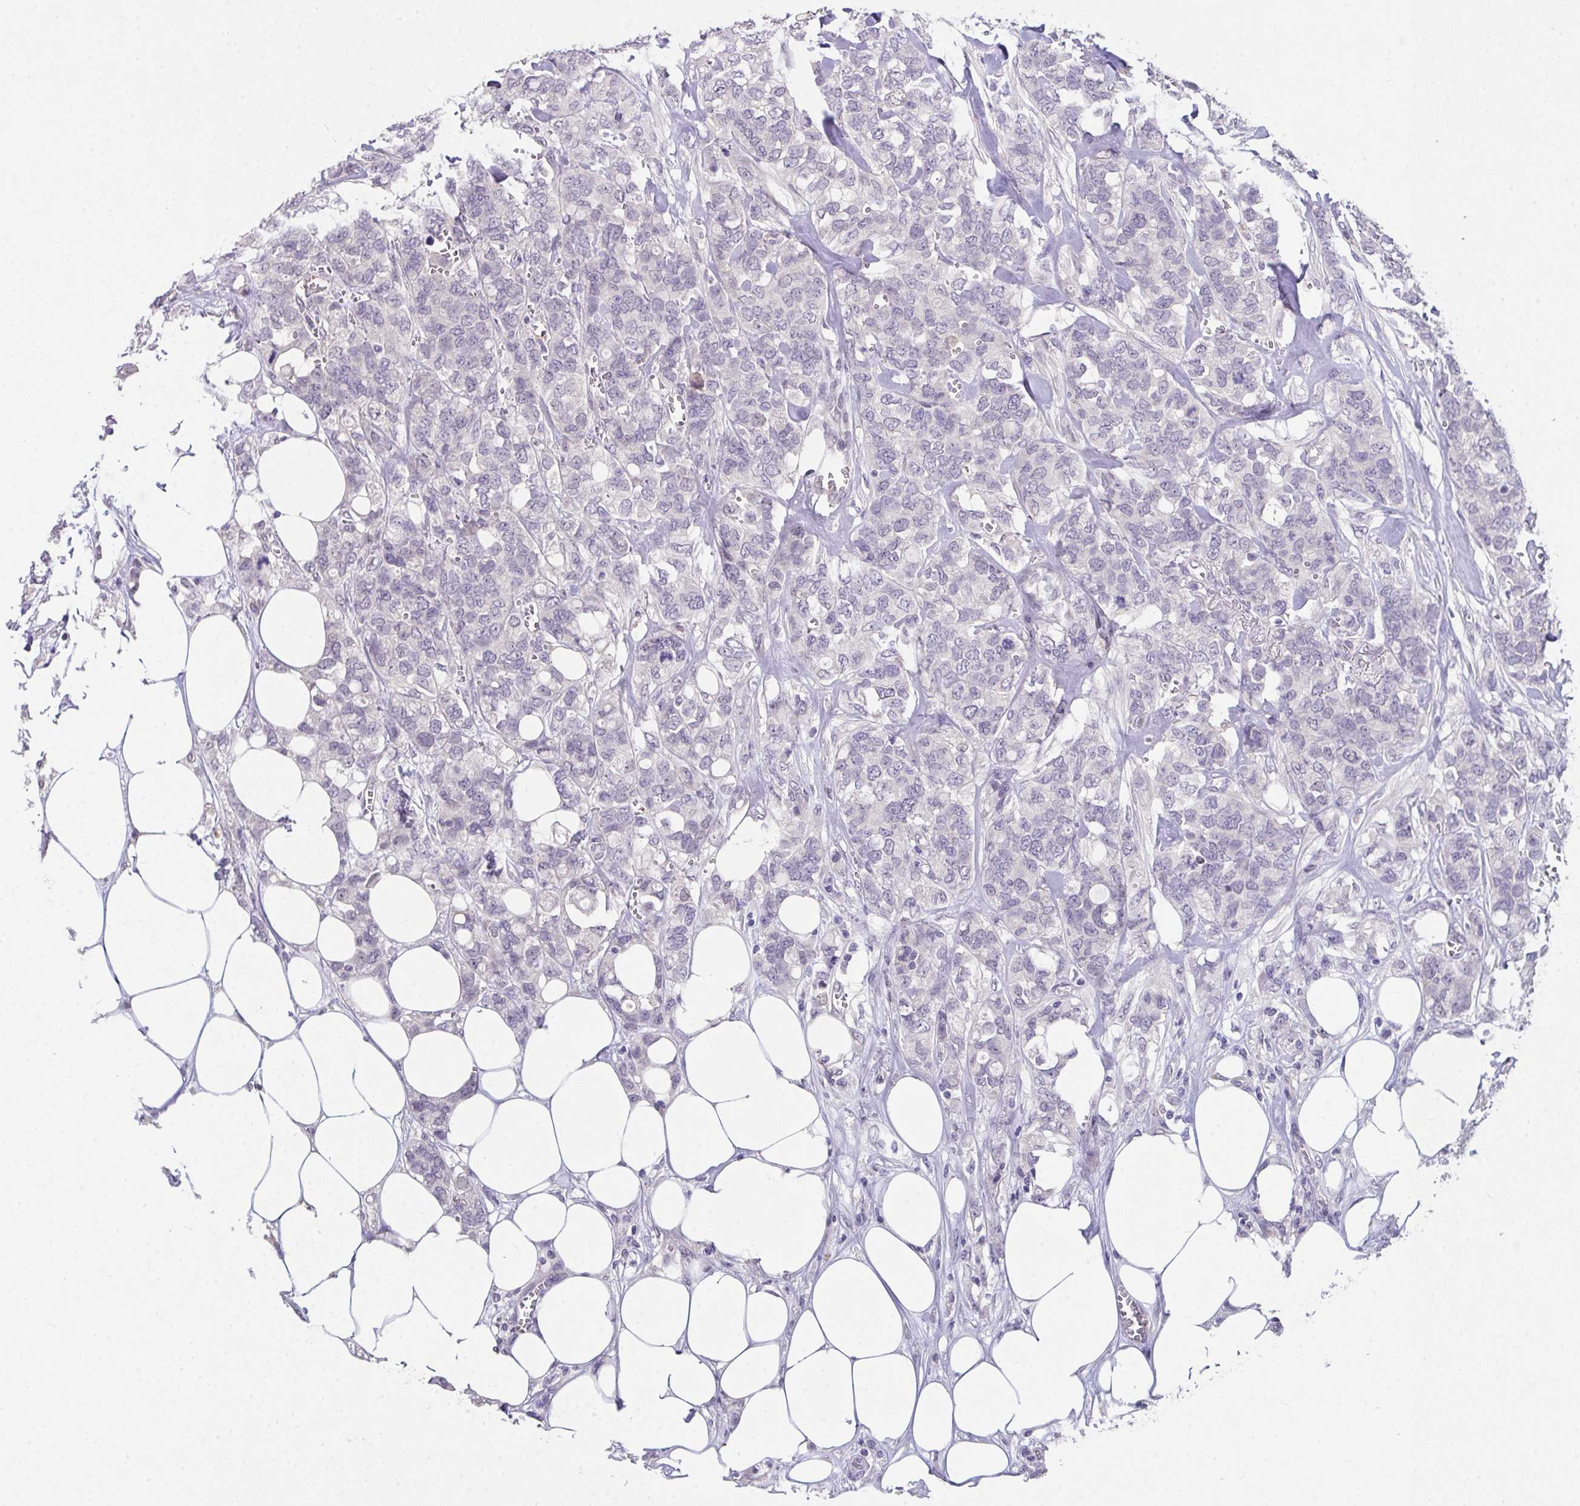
{"staining": {"intensity": "negative", "quantity": "none", "location": "none"}, "tissue": "breast cancer", "cell_type": "Tumor cells", "image_type": "cancer", "snomed": [{"axis": "morphology", "description": "Lobular carcinoma"}, {"axis": "topography", "description": "Breast"}], "caption": "IHC of lobular carcinoma (breast) displays no staining in tumor cells.", "gene": "GLTPD2", "patient": {"sex": "female", "age": 91}}